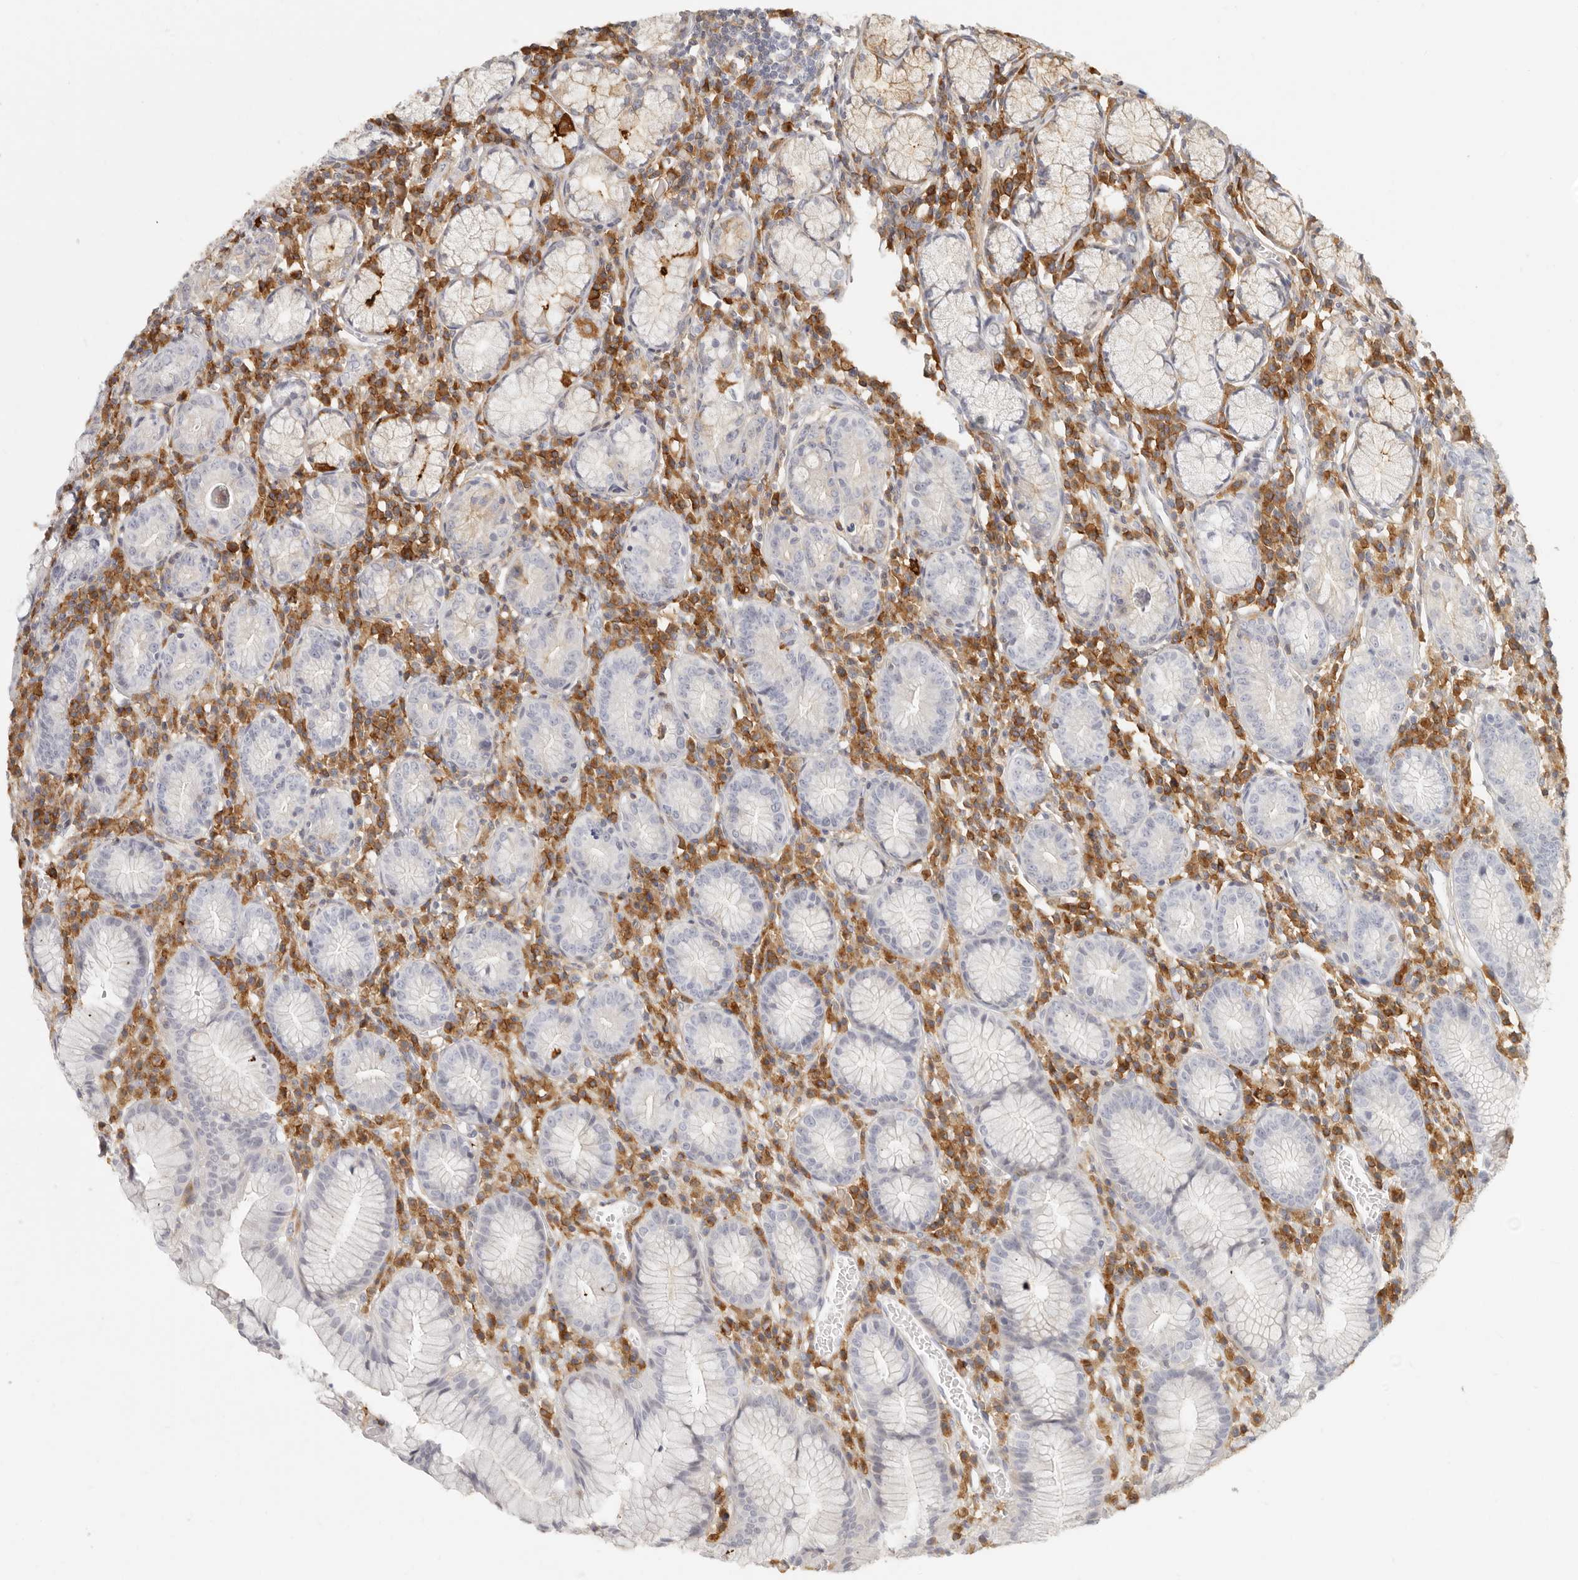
{"staining": {"intensity": "strong", "quantity": "25%-75%", "location": "cytoplasmic/membranous"}, "tissue": "stomach", "cell_type": "Glandular cells", "image_type": "normal", "snomed": [{"axis": "morphology", "description": "Normal tissue, NOS"}, {"axis": "topography", "description": "Stomach"}], "caption": "Brown immunohistochemical staining in normal human stomach displays strong cytoplasmic/membranous expression in approximately 25%-75% of glandular cells.", "gene": "NIBAN1", "patient": {"sex": "male", "age": 55}}